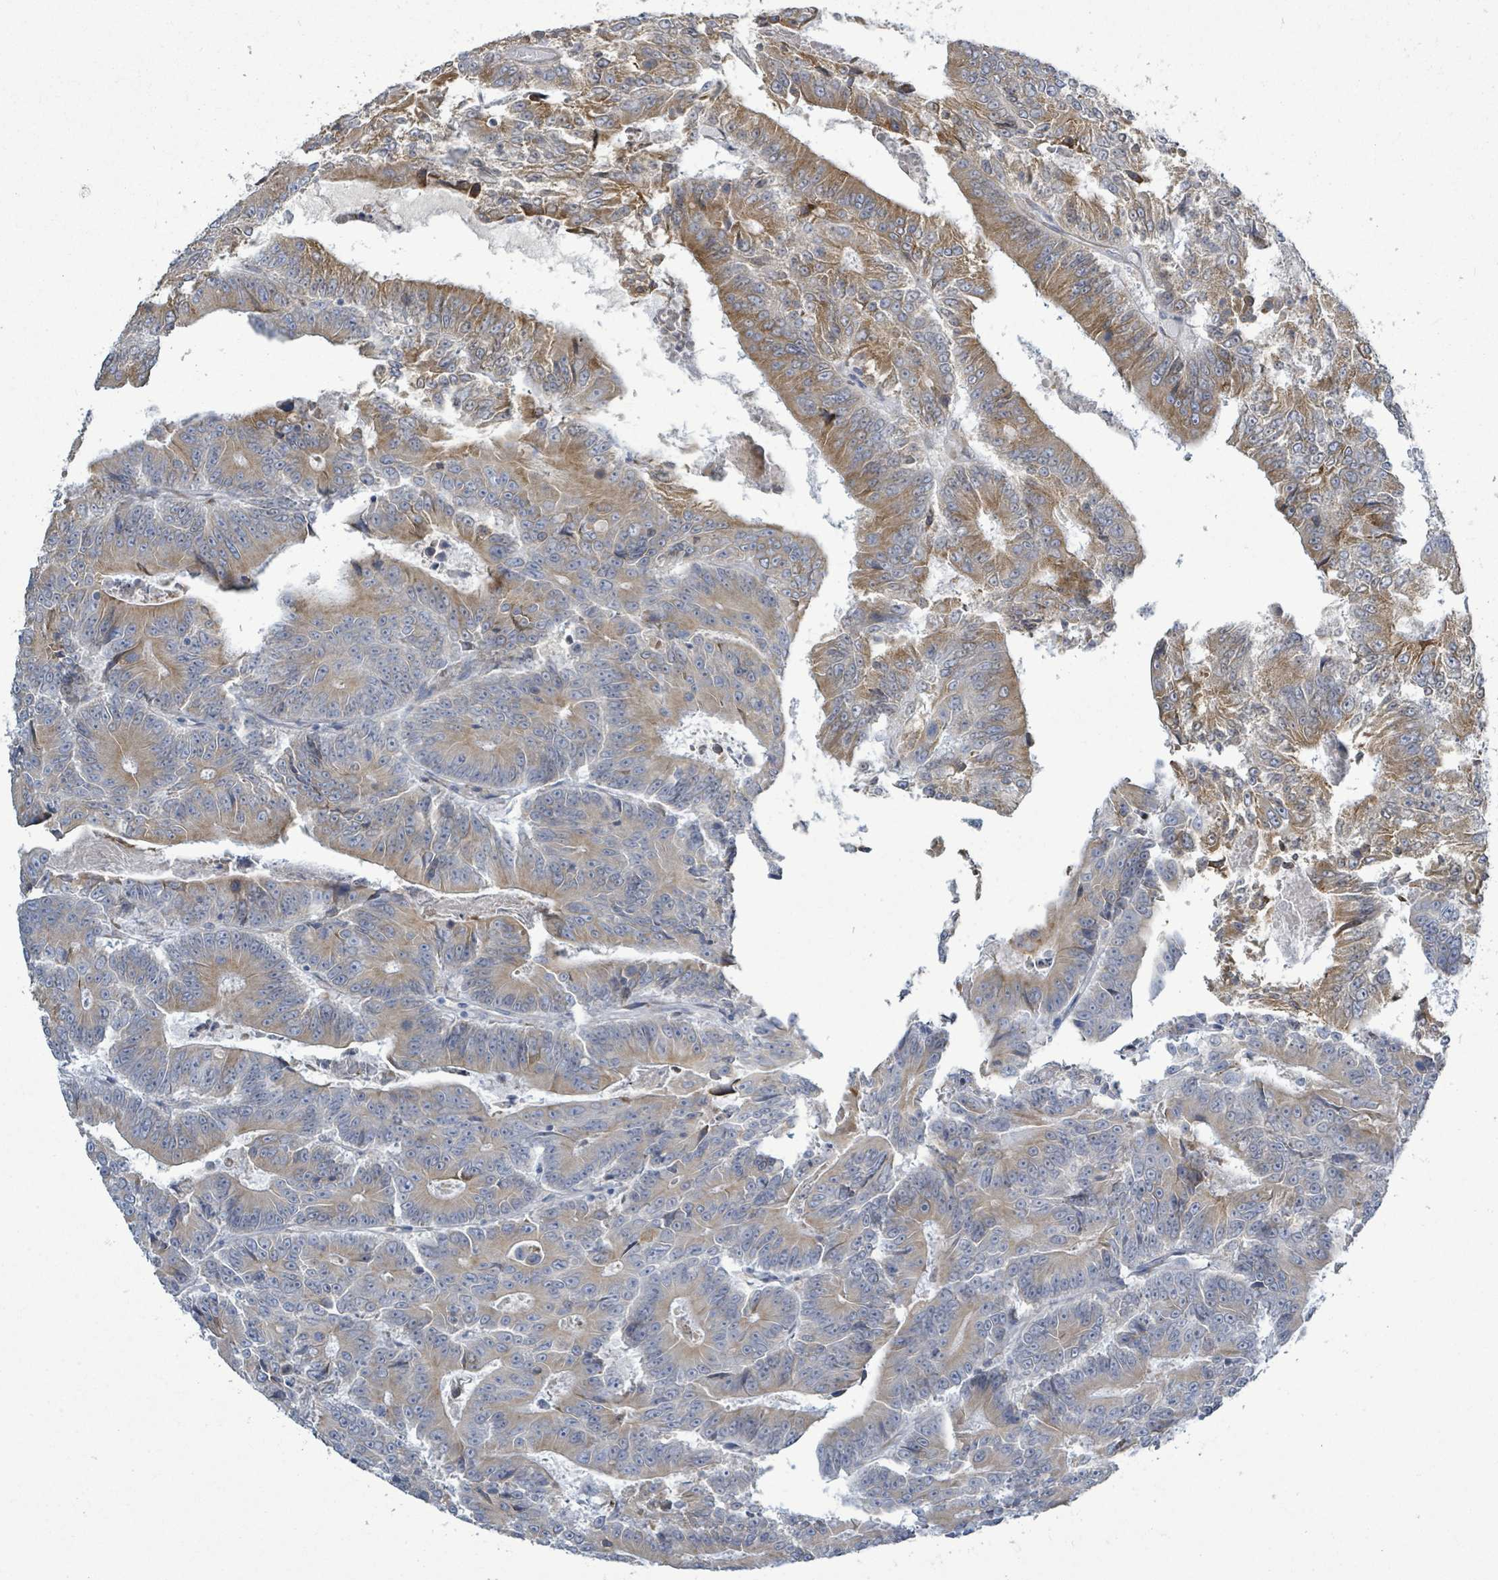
{"staining": {"intensity": "moderate", "quantity": "25%-75%", "location": "cytoplasmic/membranous"}, "tissue": "colorectal cancer", "cell_type": "Tumor cells", "image_type": "cancer", "snomed": [{"axis": "morphology", "description": "Adenocarcinoma, NOS"}, {"axis": "topography", "description": "Colon"}], "caption": "An image of adenocarcinoma (colorectal) stained for a protein shows moderate cytoplasmic/membranous brown staining in tumor cells.", "gene": "SIRPB1", "patient": {"sex": "male", "age": 83}}